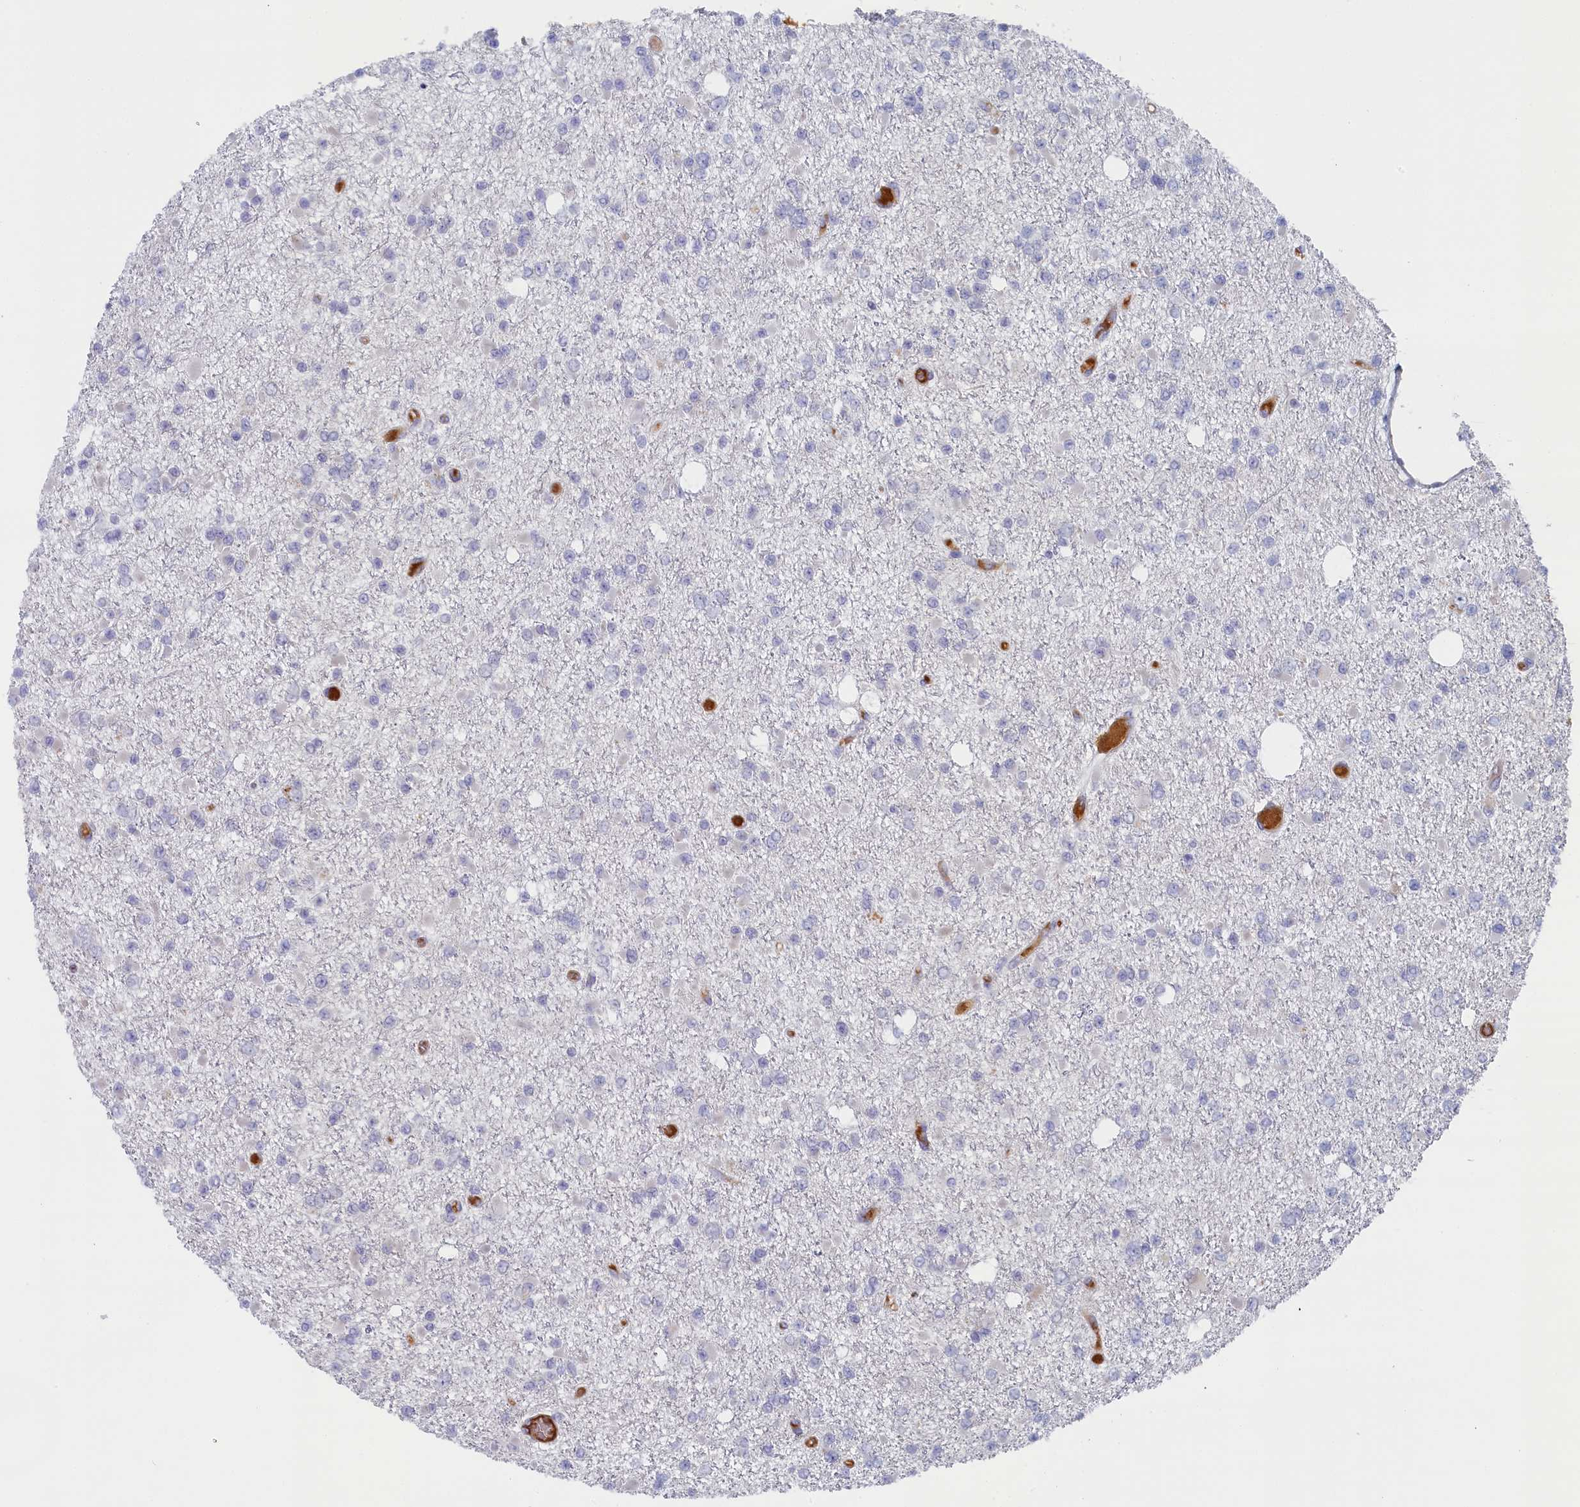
{"staining": {"intensity": "negative", "quantity": "none", "location": "none"}, "tissue": "glioma", "cell_type": "Tumor cells", "image_type": "cancer", "snomed": [{"axis": "morphology", "description": "Glioma, malignant, Low grade"}, {"axis": "topography", "description": "Brain"}], "caption": "DAB (3,3'-diaminobenzidine) immunohistochemical staining of human glioma shows no significant expression in tumor cells.", "gene": "STX16", "patient": {"sex": "female", "age": 22}}